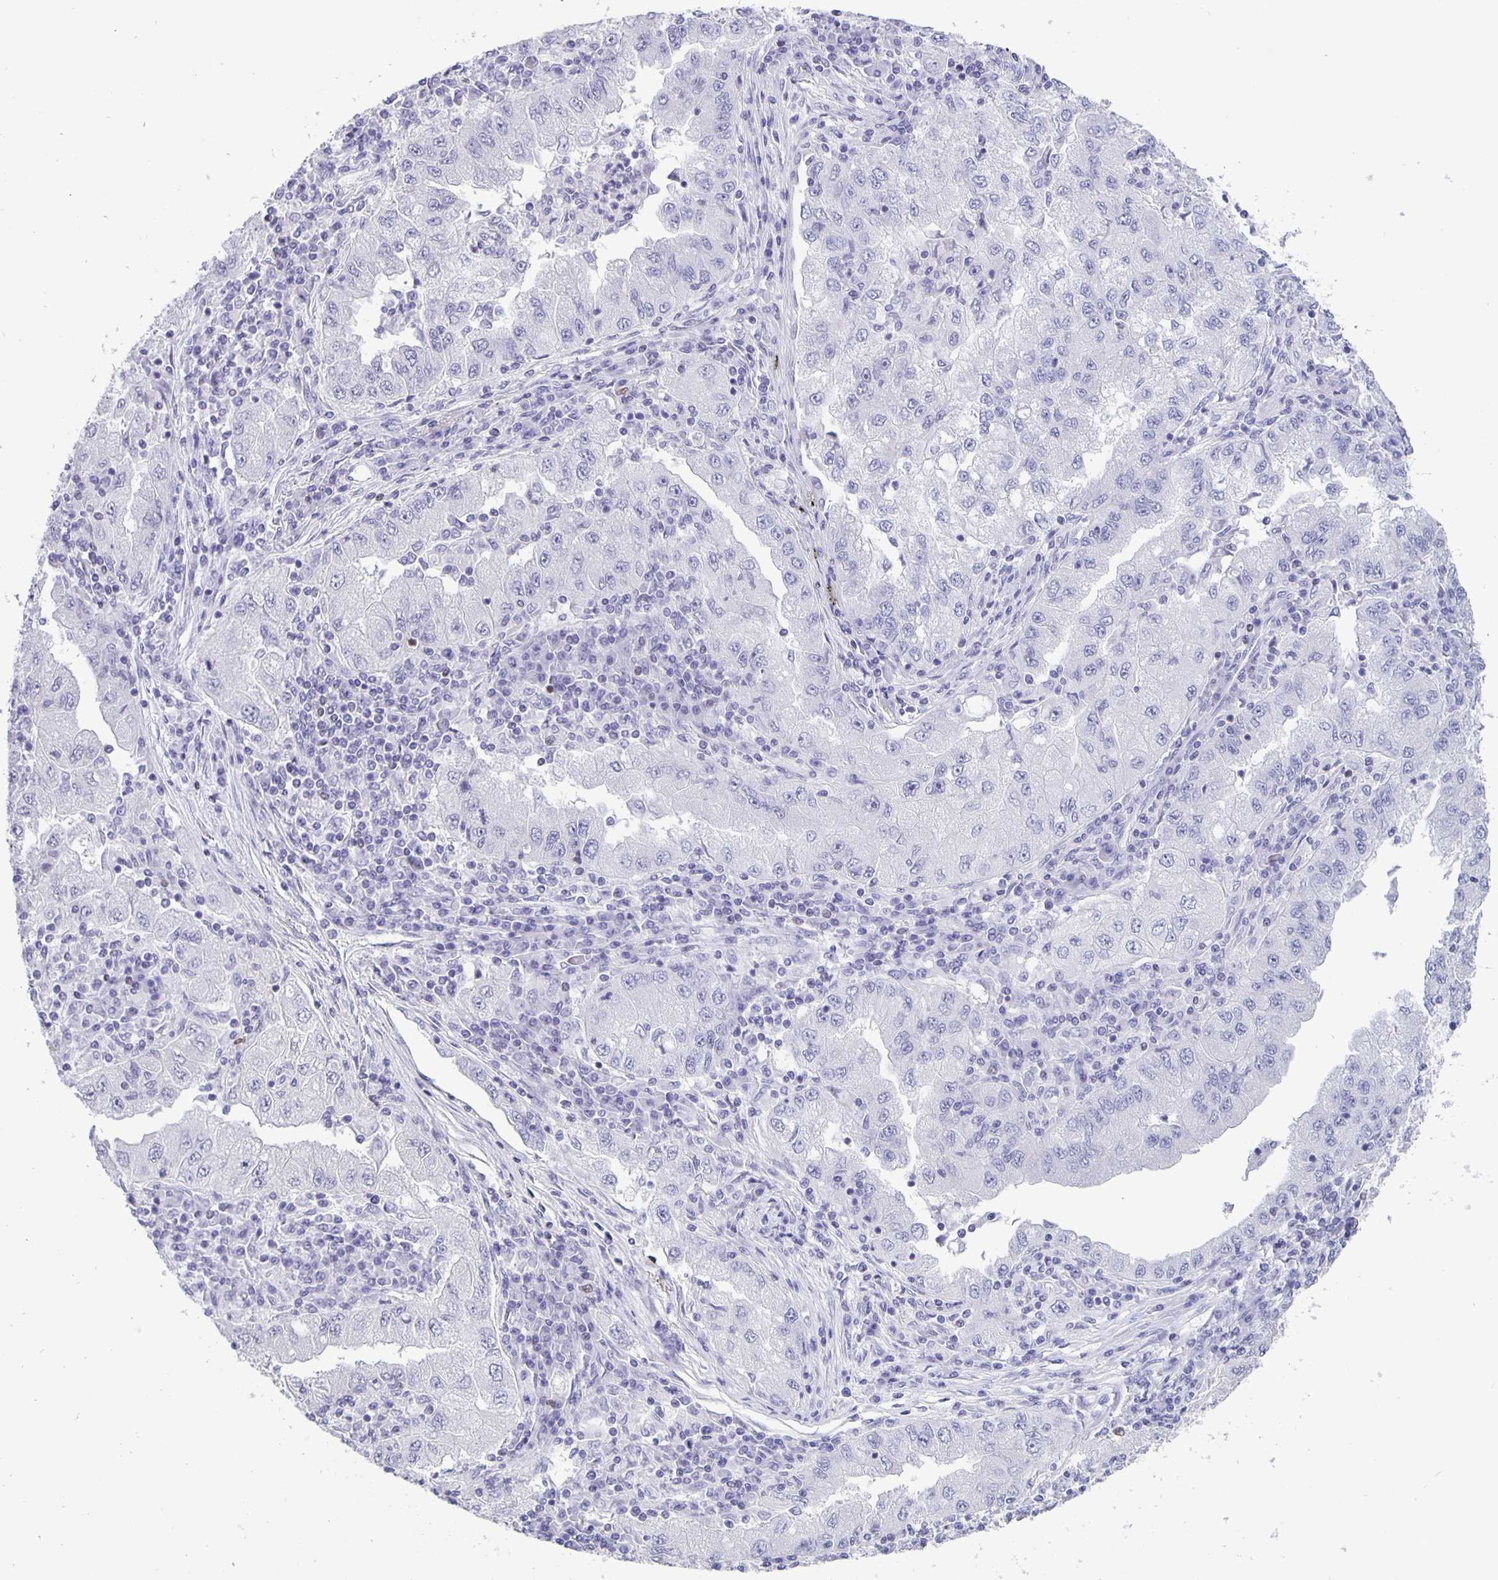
{"staining": {"intensity": "negative", "quantity": "none", "location": "none"}, "tissue": "lung cancer", "cell_type": "Tumor cells", "image_type": "cancer", "snomed": [{"axis": "morphology", "description": "Adenocarcinoma, NOS"}, {"axis": "morphology", "description": "Adenocarcinoma primary or metastatic"}, {"axis": "topography", "description": "Lung"}], "caption": "The photomicrograph reveals no significant expression in tumor cells of lung cancer (adenocarcinoma primary or metastatic).", "gene": "SATB2", "patient": {"sex": "male", "age": 74}}